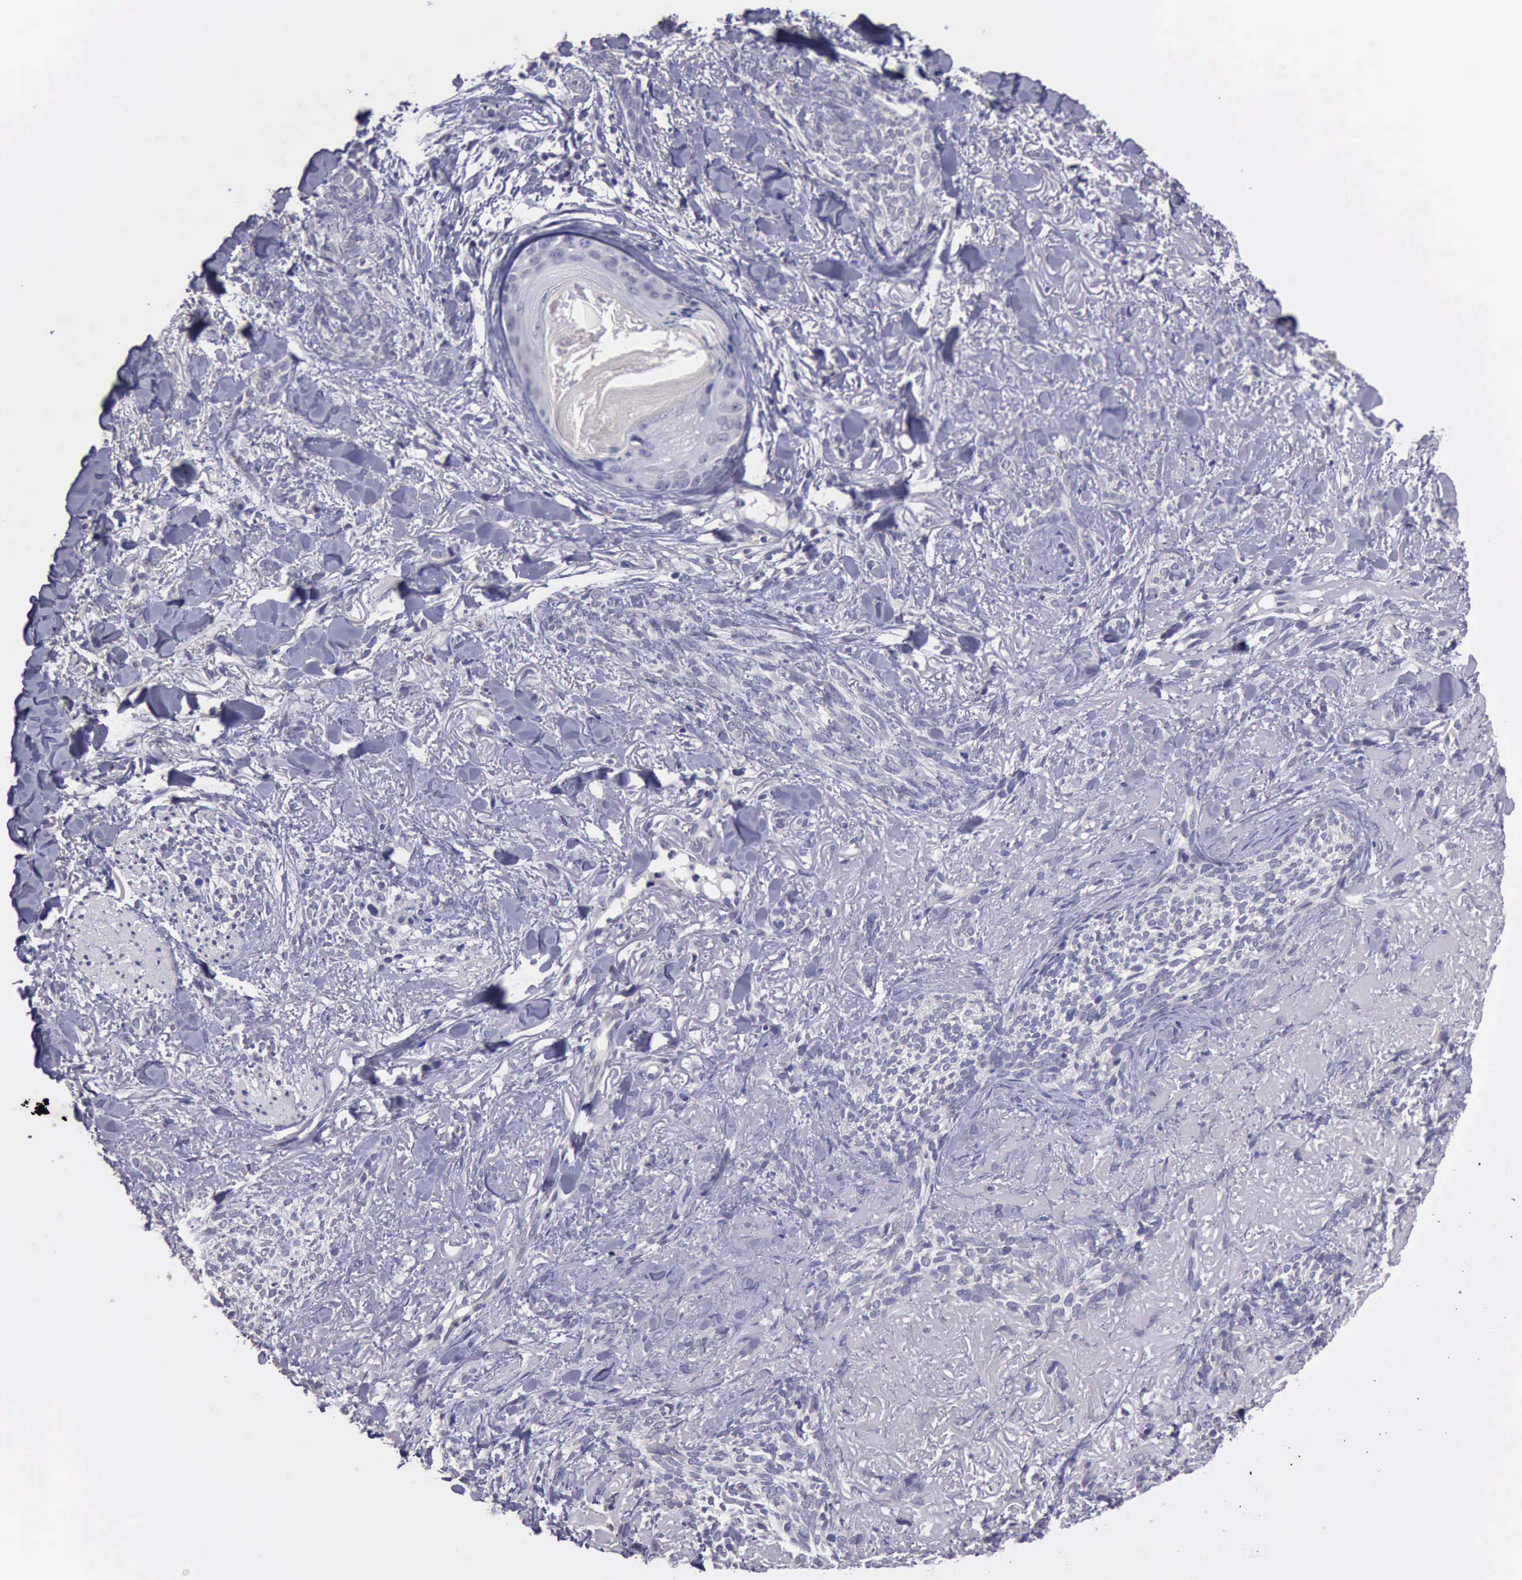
{"staining": {"intensity": "negative", "quantity": "none", "location": "none"}, "tissue": "skin cancer", "cell_type": "Tumor cells", "image_type": "cancer", "snomed": [{"axis": "morphology", "description": "Basal cell carcinoma"}, {"axis": "topography", "description": "Skin"}], "caption": "Skin cancer was stained to show a protein in brown. There is no significant expression in tumor cells. (DAB immunohistochemistry visualized using brightfield microscopy, high magnification).", "gene": "KCND1", "patient": {"sex": "female", "age": 81}}